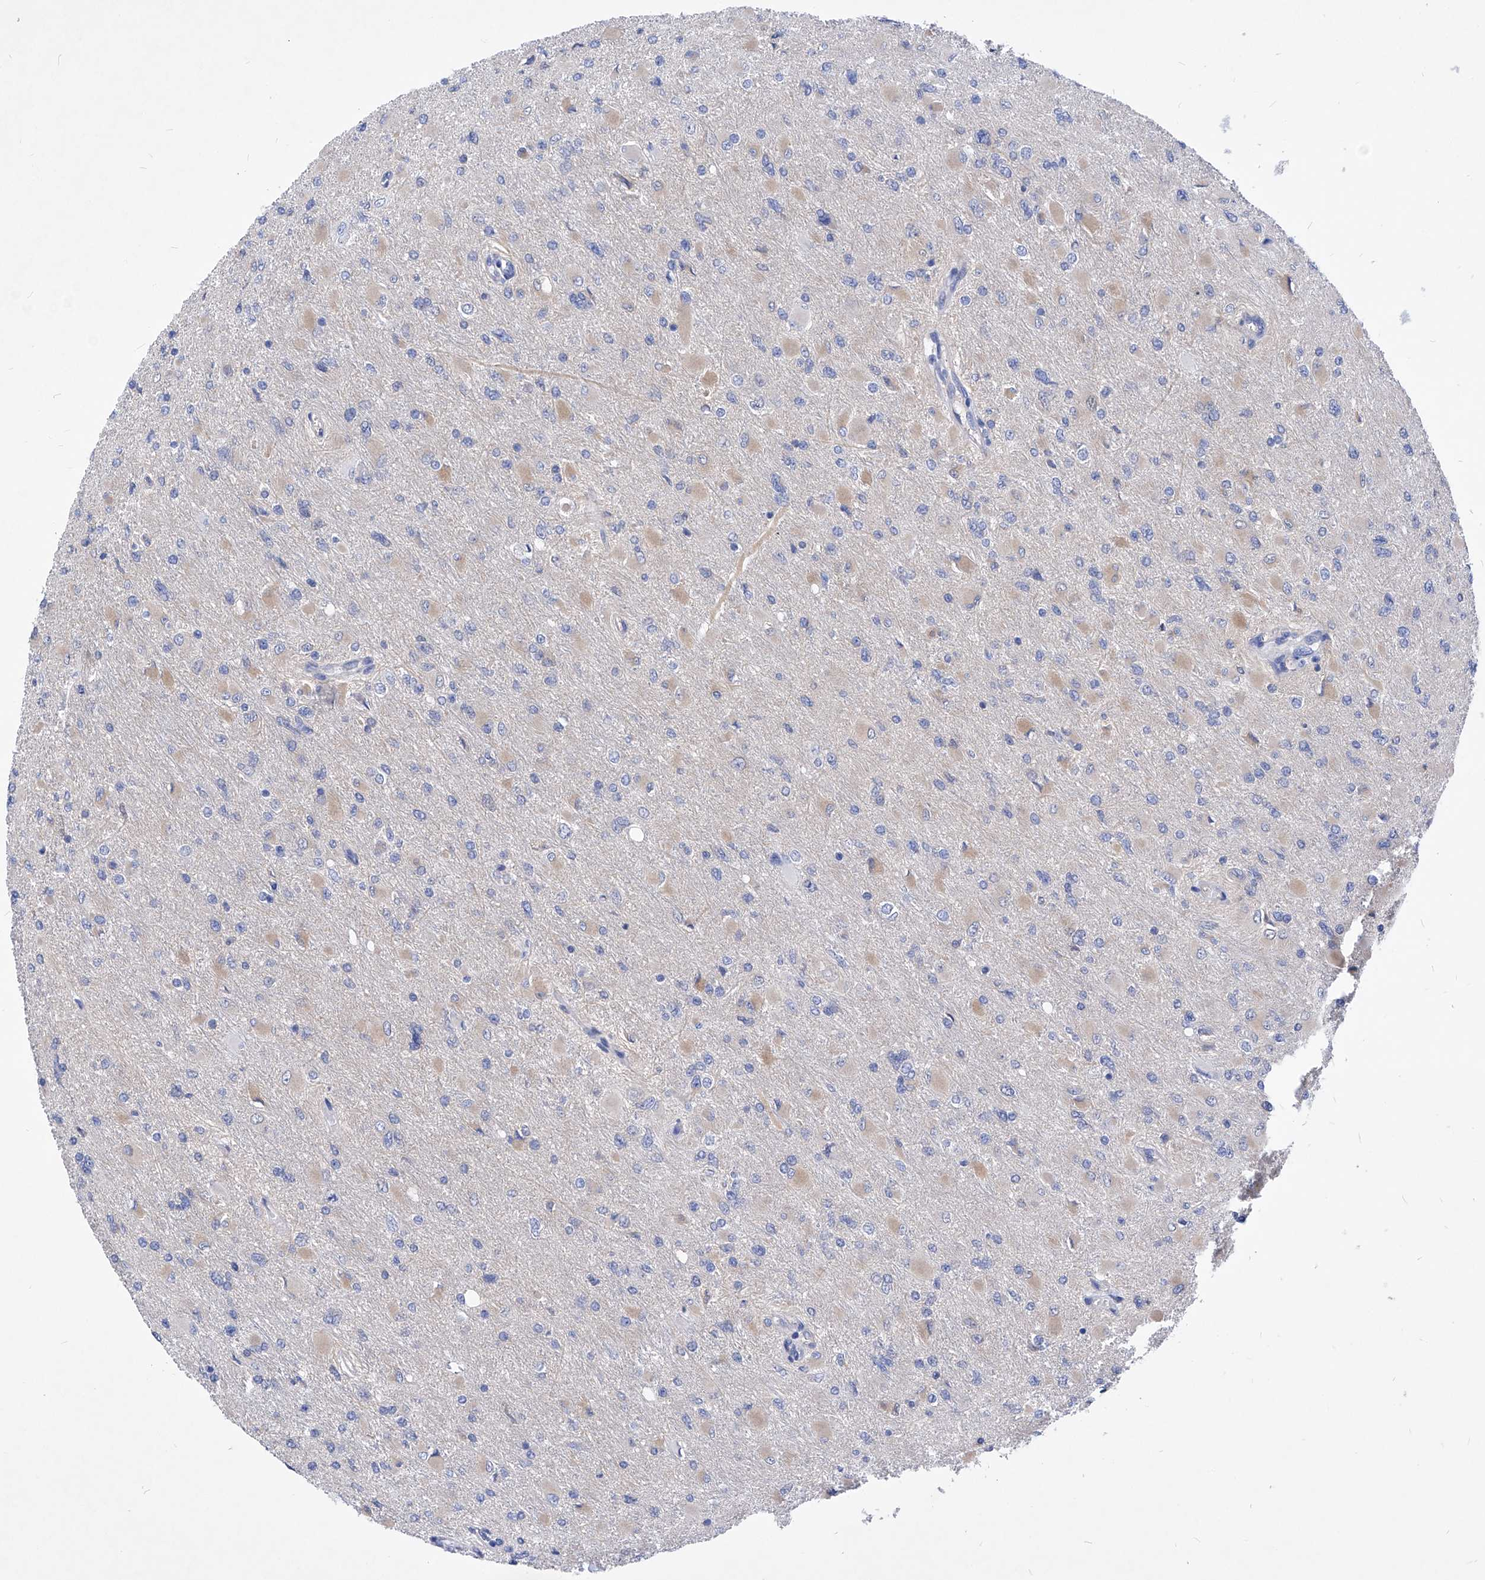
{"staining": {"intensity": "weak", "quantity": "<25%", "location": "cytoplasmic/membranous"}, "tissue": "glioma", "cell_type": "Tumor cells", "image_type": "cancer", "snomed": [{"axis": "morphology", "description": "Glioma, malignant, High grade"}, {"axis": "topography", "description": "Cerebral cortex"}], "caption": "Glioma was stained to show a protein in brown. There is no significant staining in tumor cells. Brightfield microscopy of immunohistochemistry stained with DAB (brown) and hematoxylin (blue), captured at high magnification.", "gene": "XPNPEP1", "patient": {"sex": "female", "age": 36}}